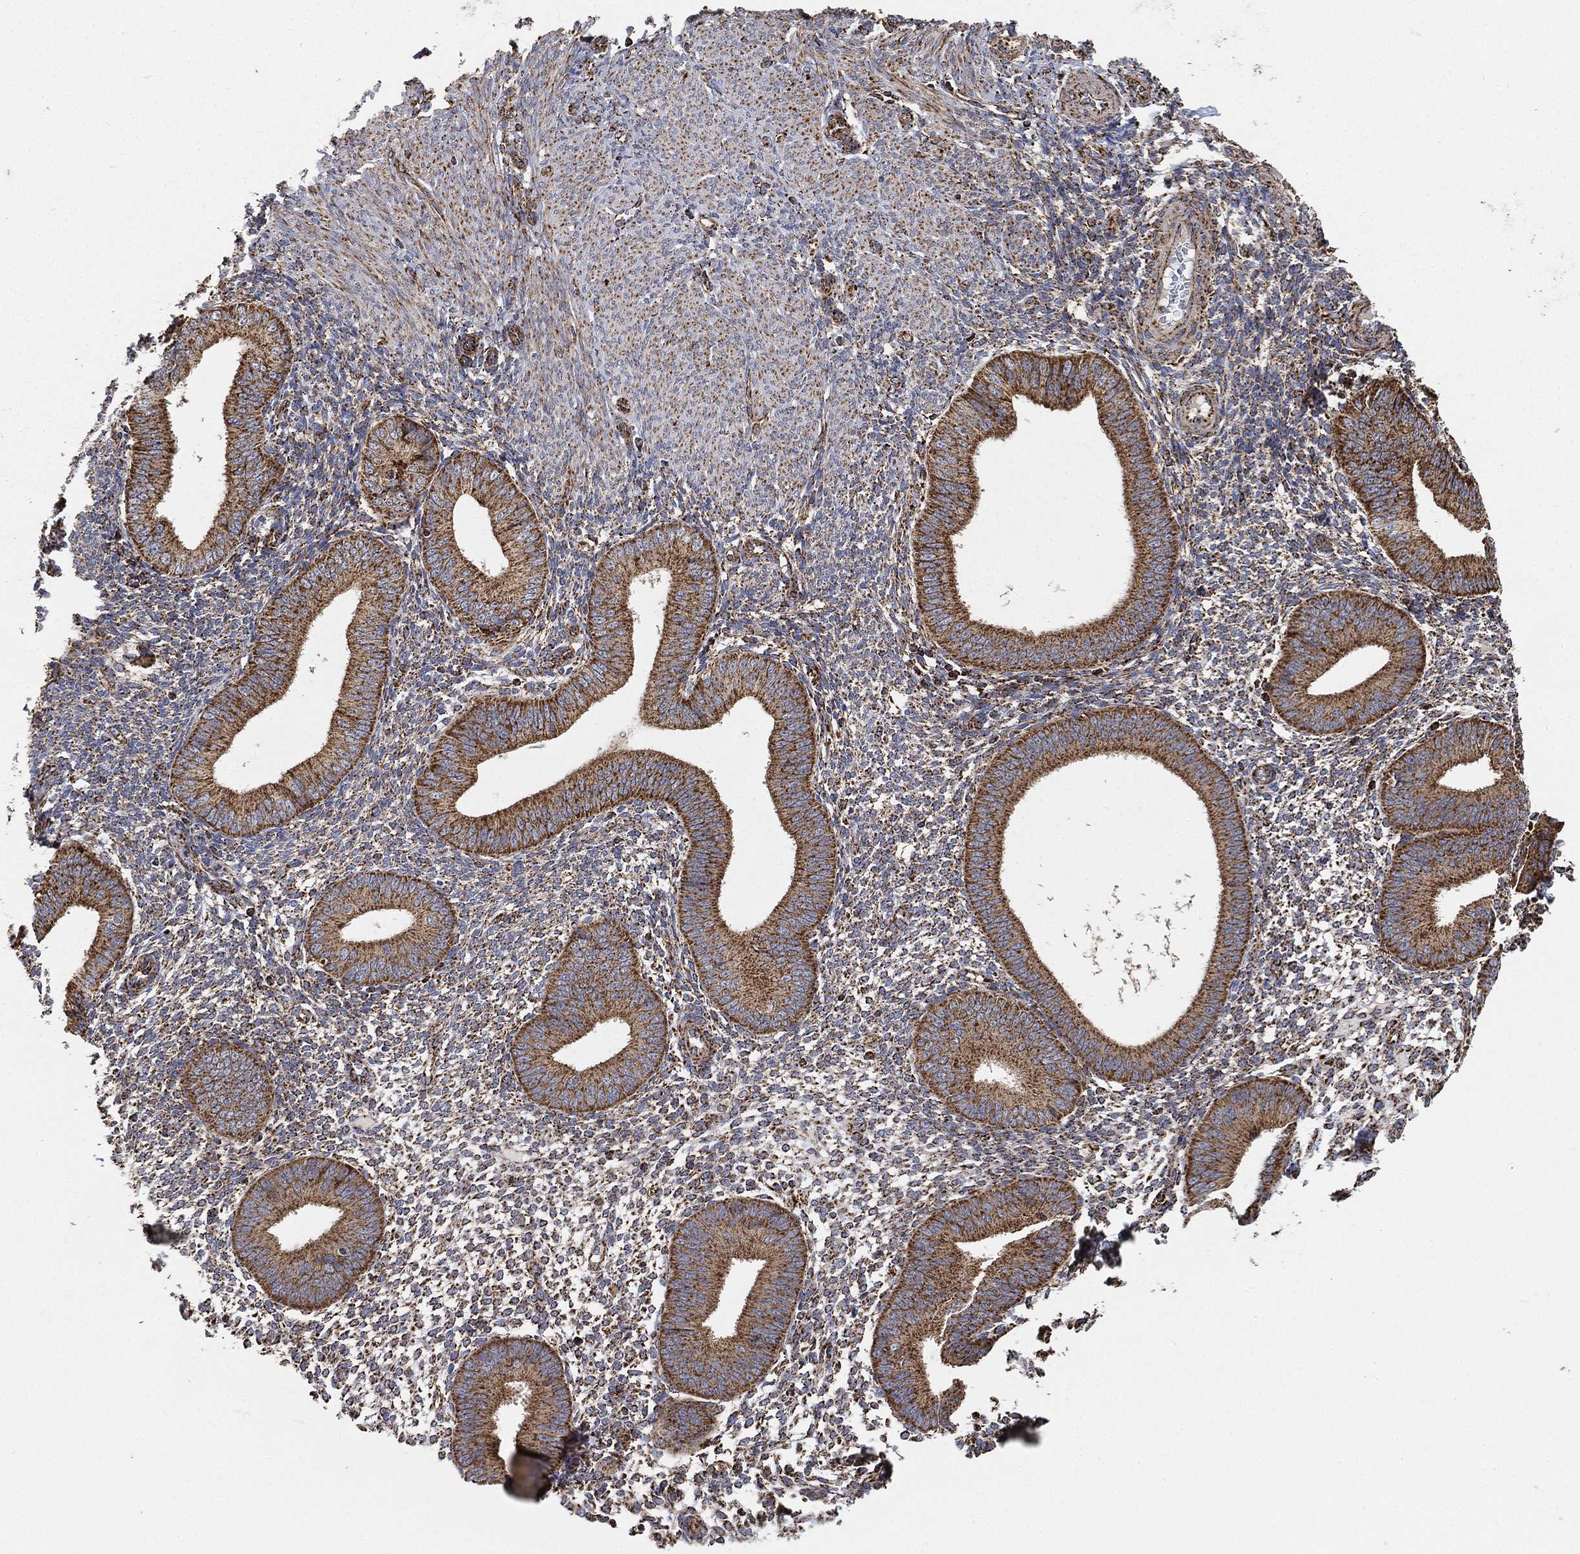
{"staining": {"intensity": "strong", "quantity": ">75%", "location": "cytoplasmic/membranous"}, "tissue": "endometrium", "cell_type": "Cells in endometrial stroma", "image_type": "normal", "snomed": [{"axis": "morphology", "description": "Normal tissue, NOS"}, {"axis": "topography", "description": "Endometrium"}], "caption": "IHC of unremarkable human endometrium shows high levels of strong cytoplasmic/membranous staining in about >75% of cells in endometrial stroma.", "gene": "SLC38A7", "patient": {"sex": "female", "age": 39}}